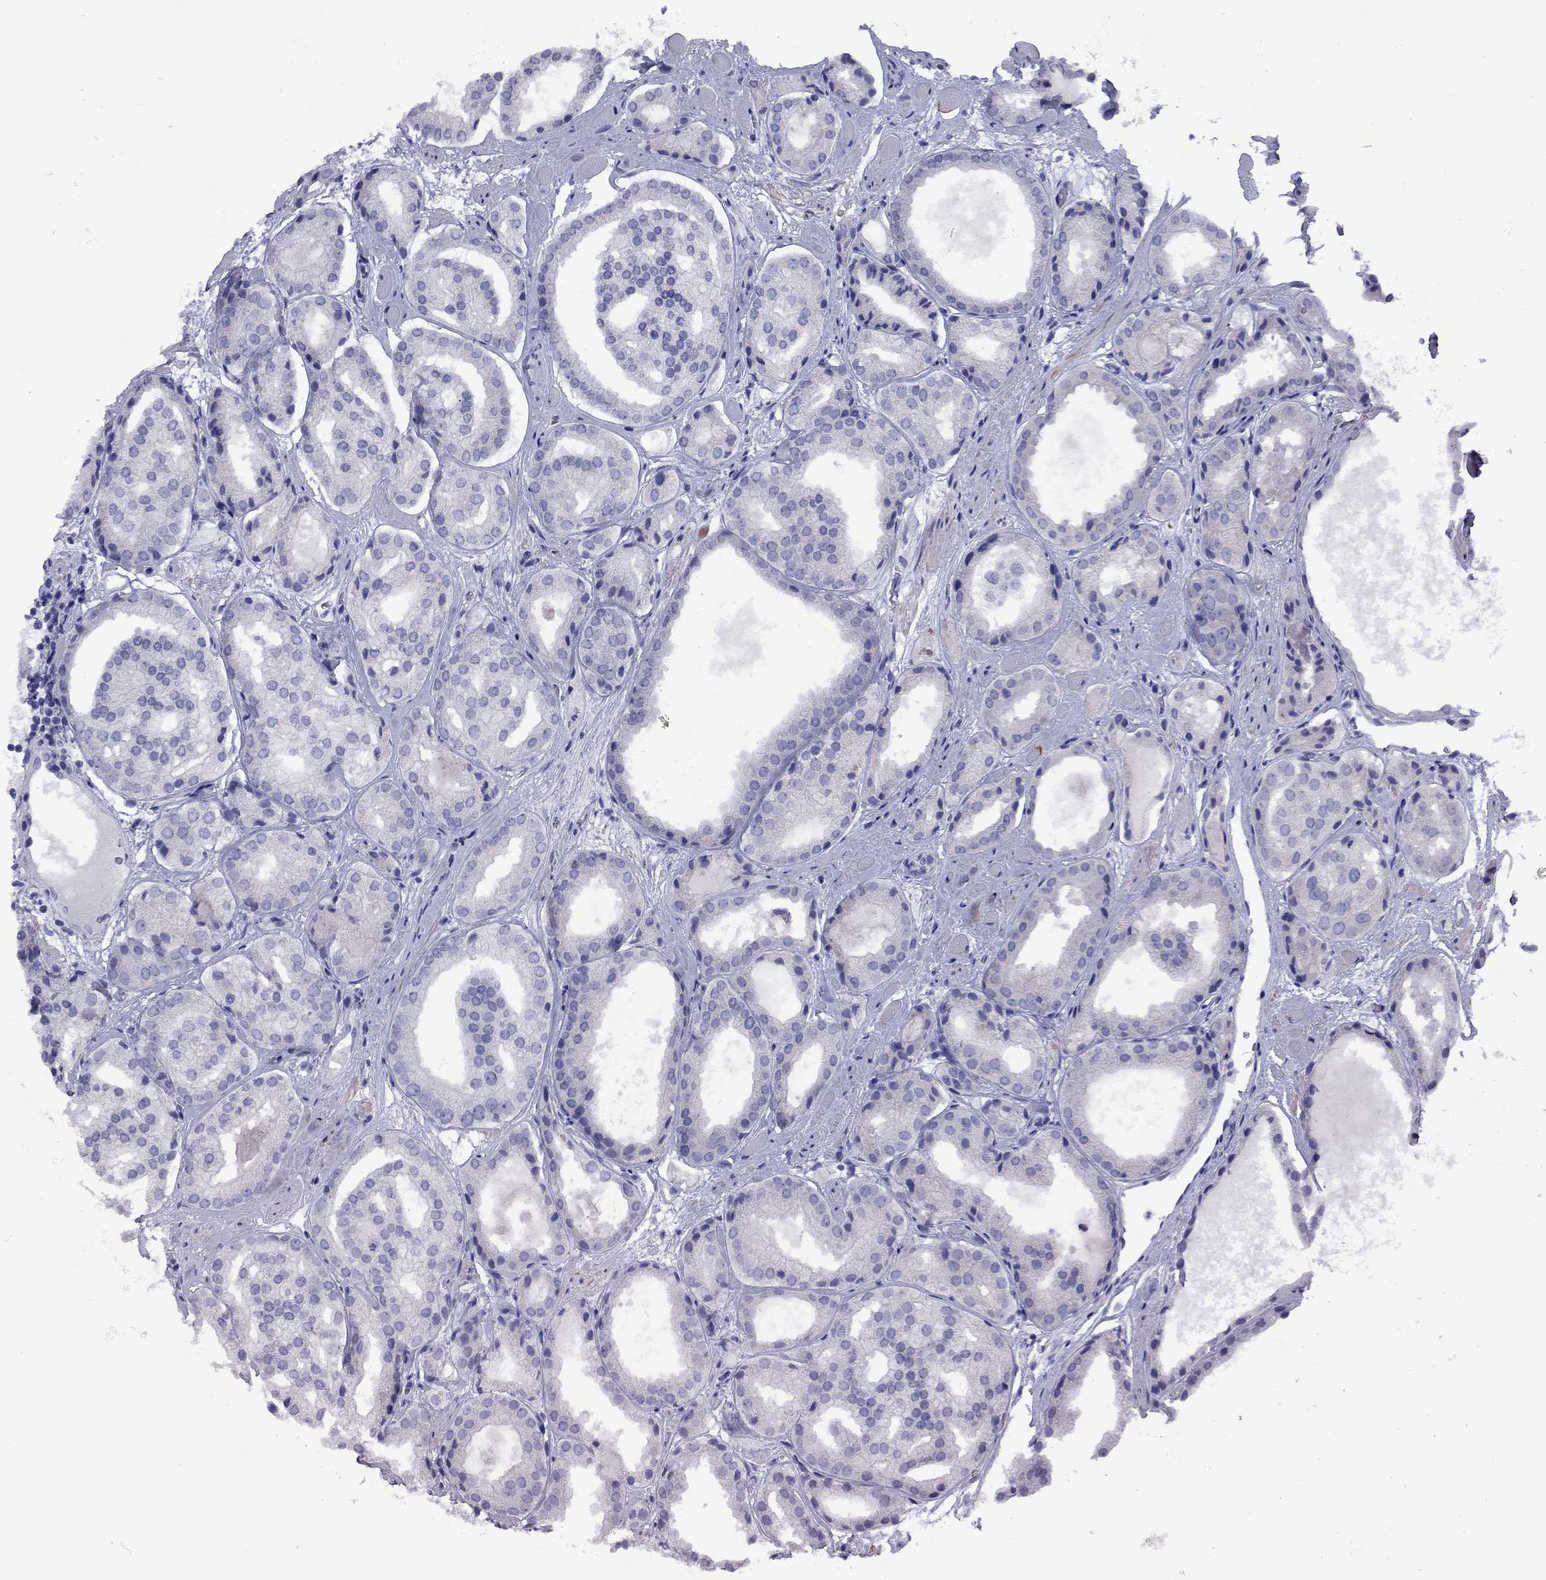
{"staining": {"intensity": "negative", "quantity": "none", "location": "none"}, "tissue": "prostate cancer", "cell_type": "Tumor cells", "image_type": "cancer", "snomed": [{"axis": "morphology", "description": "Adenocarcinoma, Low grade"}, {"axis": "topography", "description": "Prostate"}], "caption": "The image exhibits no significant positivity in tumor cells of adenocarcinoma (low-grade) (prostate).", "gene": "EPPIN", "patient": {"sex": "male", "age": 69}}